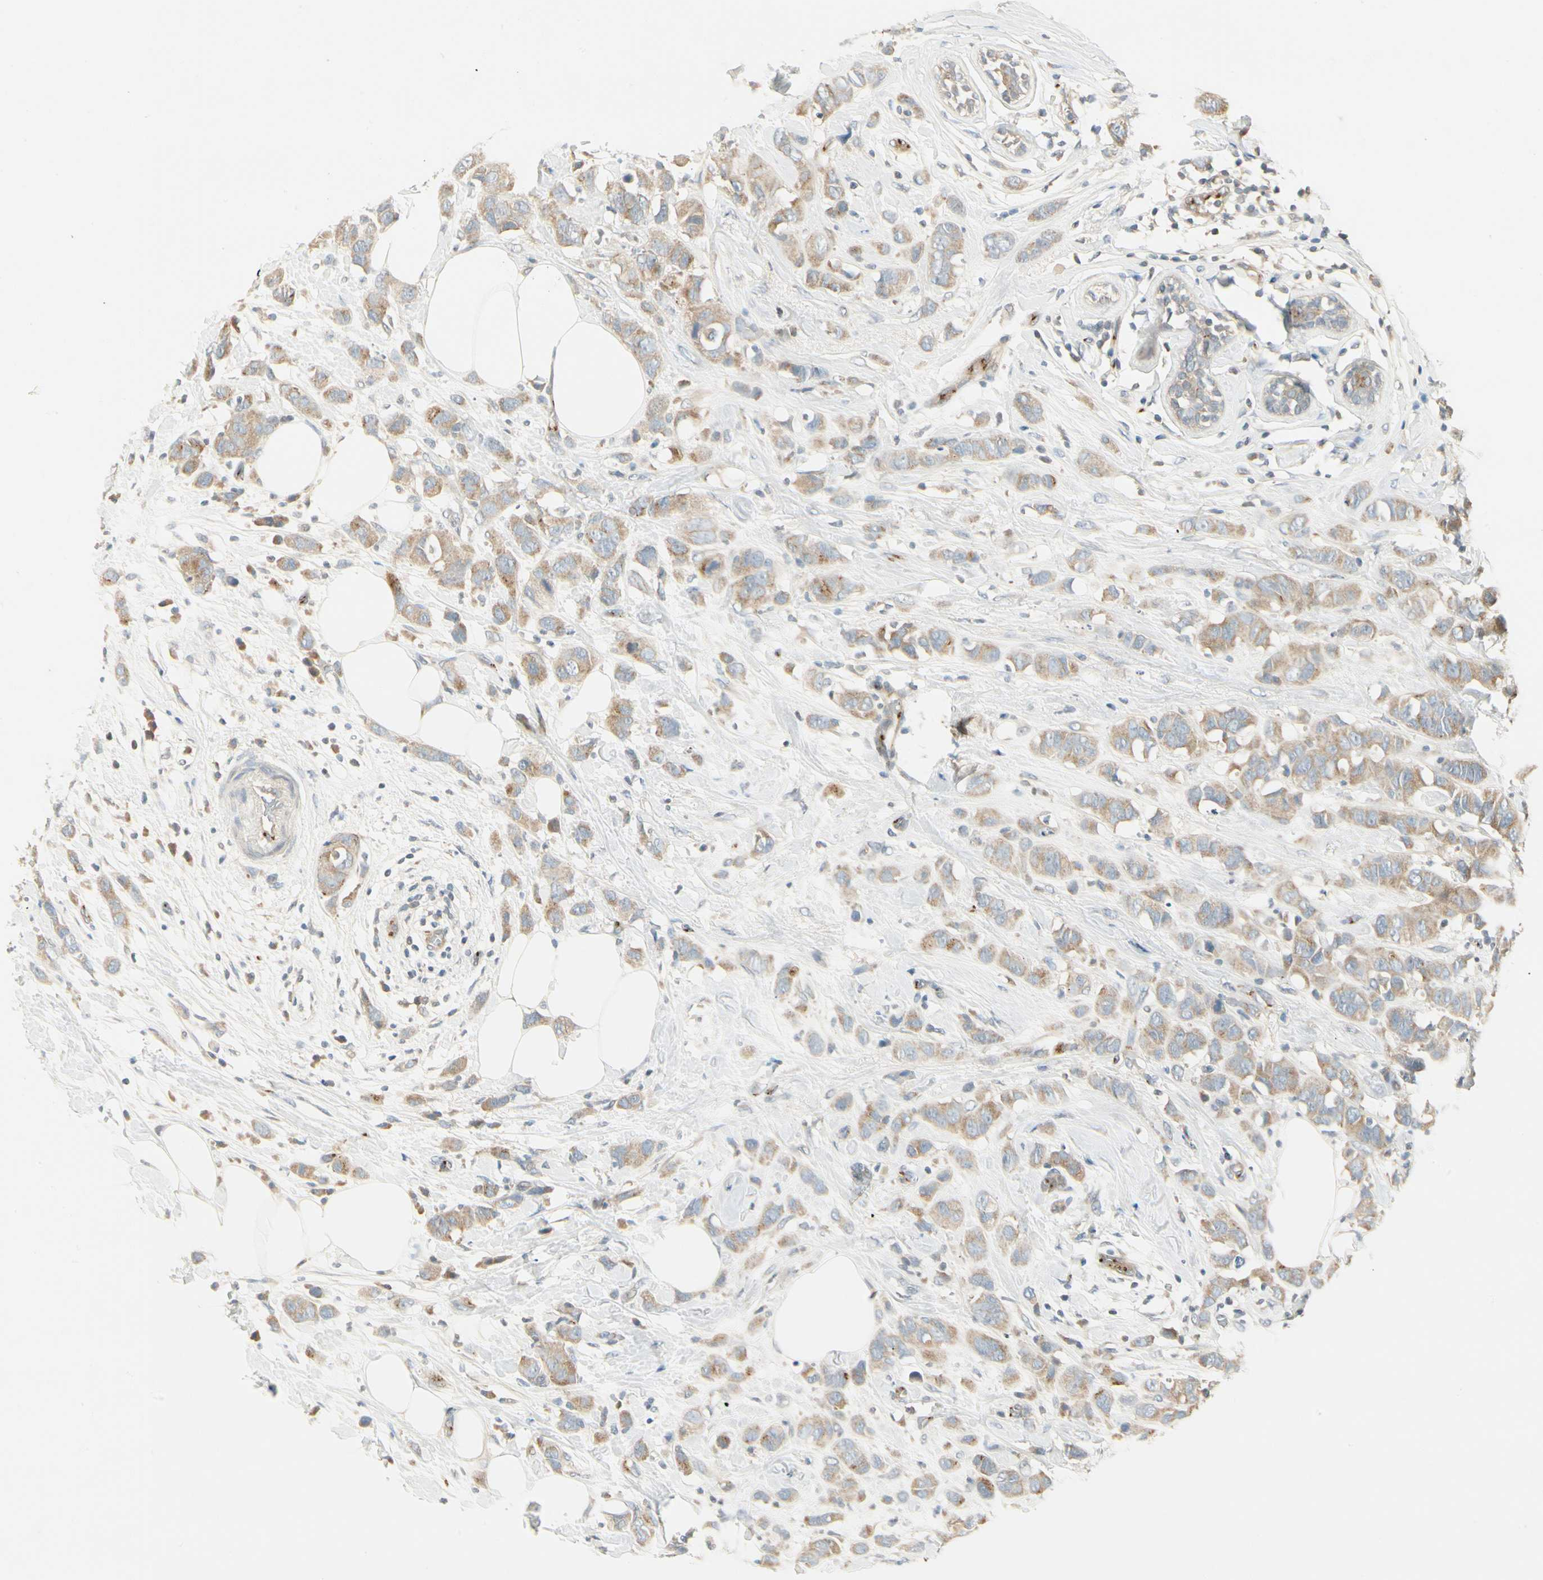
{"staining": {"intensity": "weak", "quantity": ">75%", "location": "cytoplasmic/membranous"}, "tissue": "breast cancer", "cell_type": "Tumor cells", "image_type": "cancer", "snomed": [{"axis": "morphology", "description": "Normal tissue, NOS"}, {"axis": "morphology", "description": "Duct carcinoma"}, {"axis": "topography", "description": "Breast"}], "caption": "Immunohistochemistry (IHC) of breast invasive ductal carcinoma exhibits low levels of weak cytoplasmic/membranous positivity in approximately >75% of tumor cells. (Stains: DAB in brown, nuclei in blue, Microscopy: brightfield microscopy at high magnification).", "gene": "MANSC1", "patient": {"sex": "female", "age": 50}}